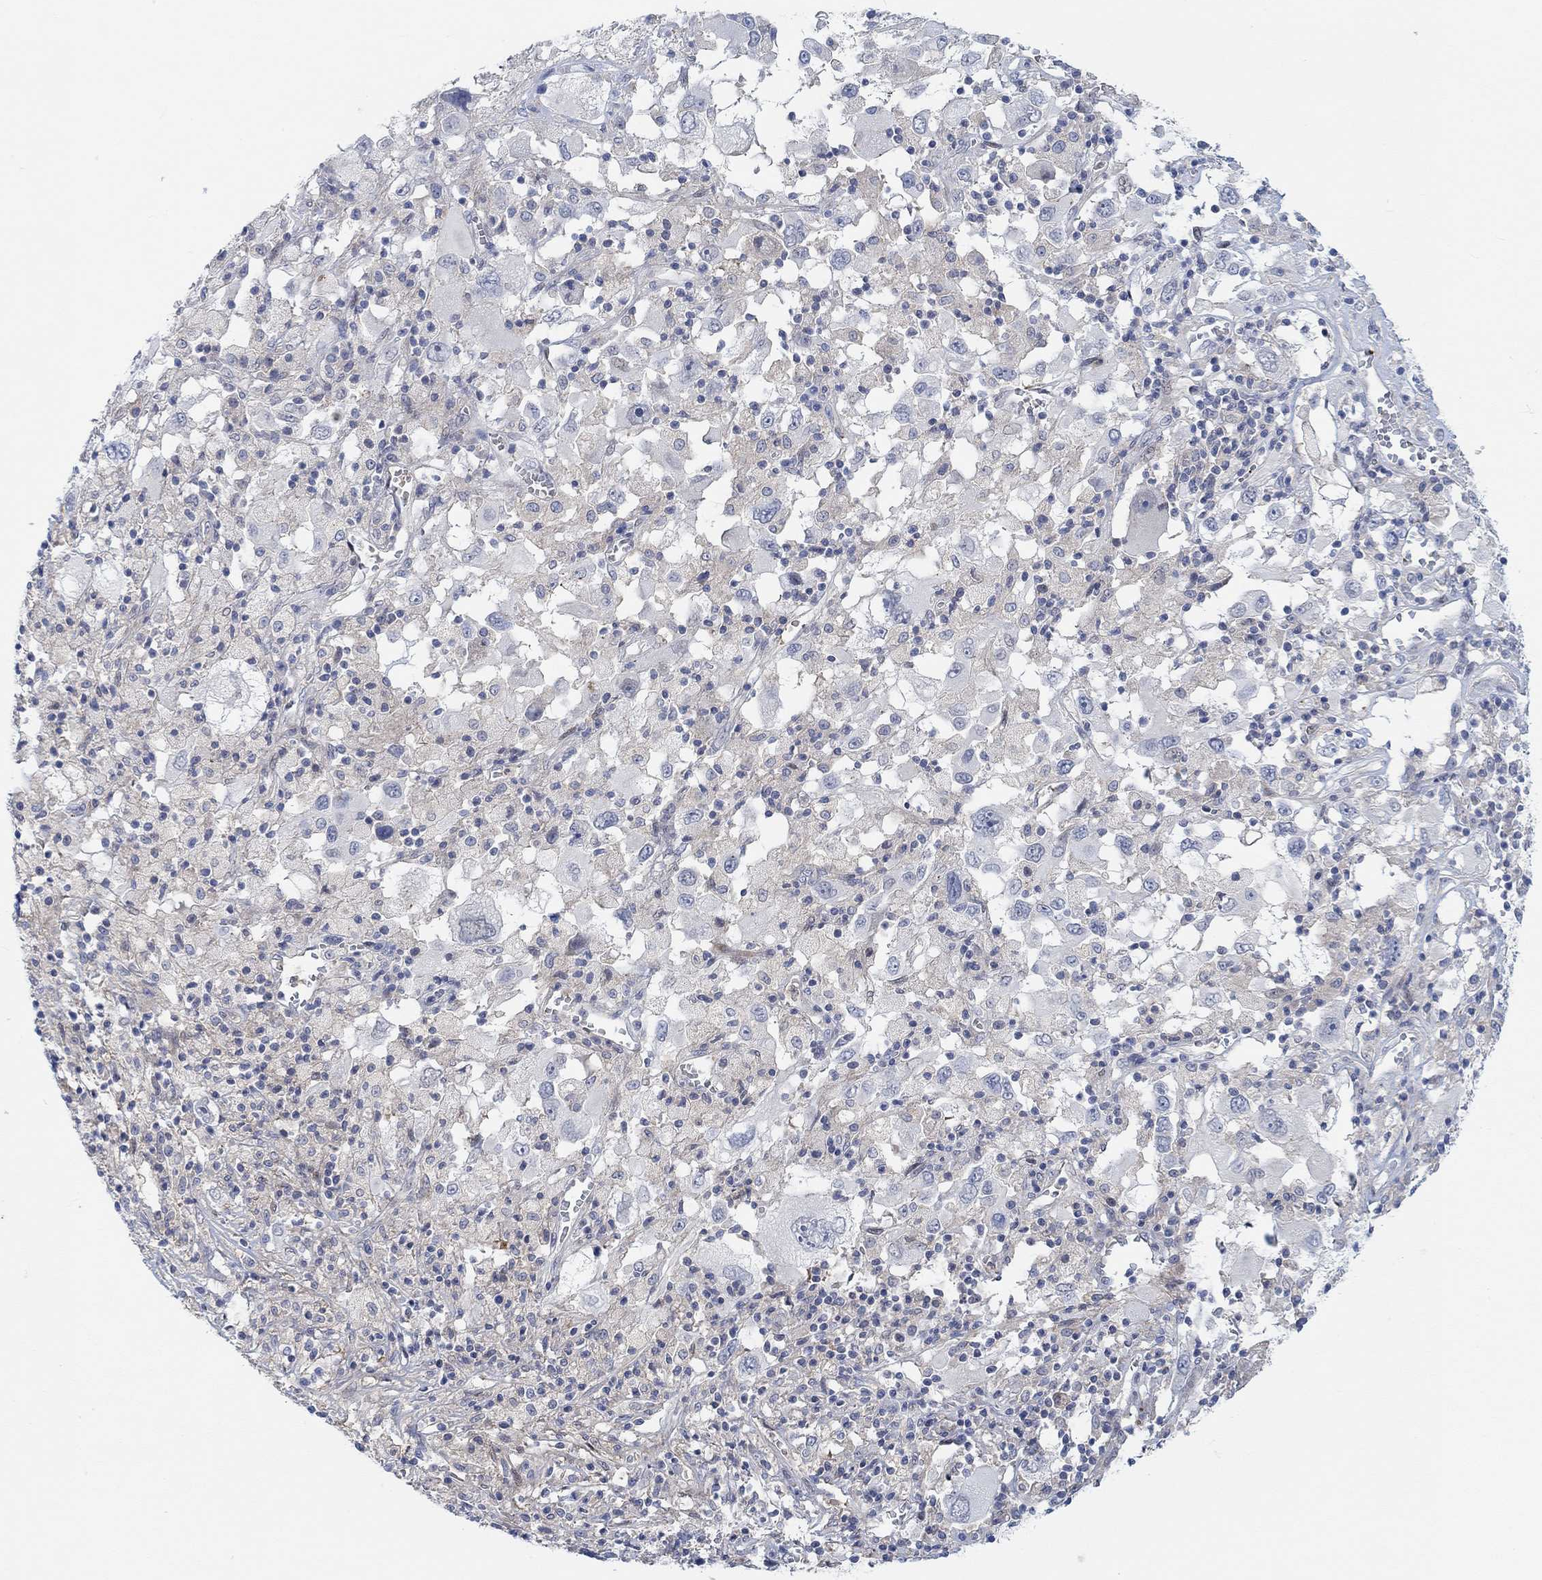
{"staining": {"intensity": "negative", "quantity": "none", "location": "none"}, "tissue": "melanoma", "cell_type": "Tumor cells", "image_type": "cancer", "snomed": [{"axis": "morphology", "description": "Malignant melanoma, Metastatic site"}, {"axis": "topography", "description": "Soft tissue"}], "caption": "Melanoma stained for a protein using immunohistochemistry demonstrates no staining tumor cells.", "gene": "PMFBP1", "patient": {"sex": "male", "age": 50}}